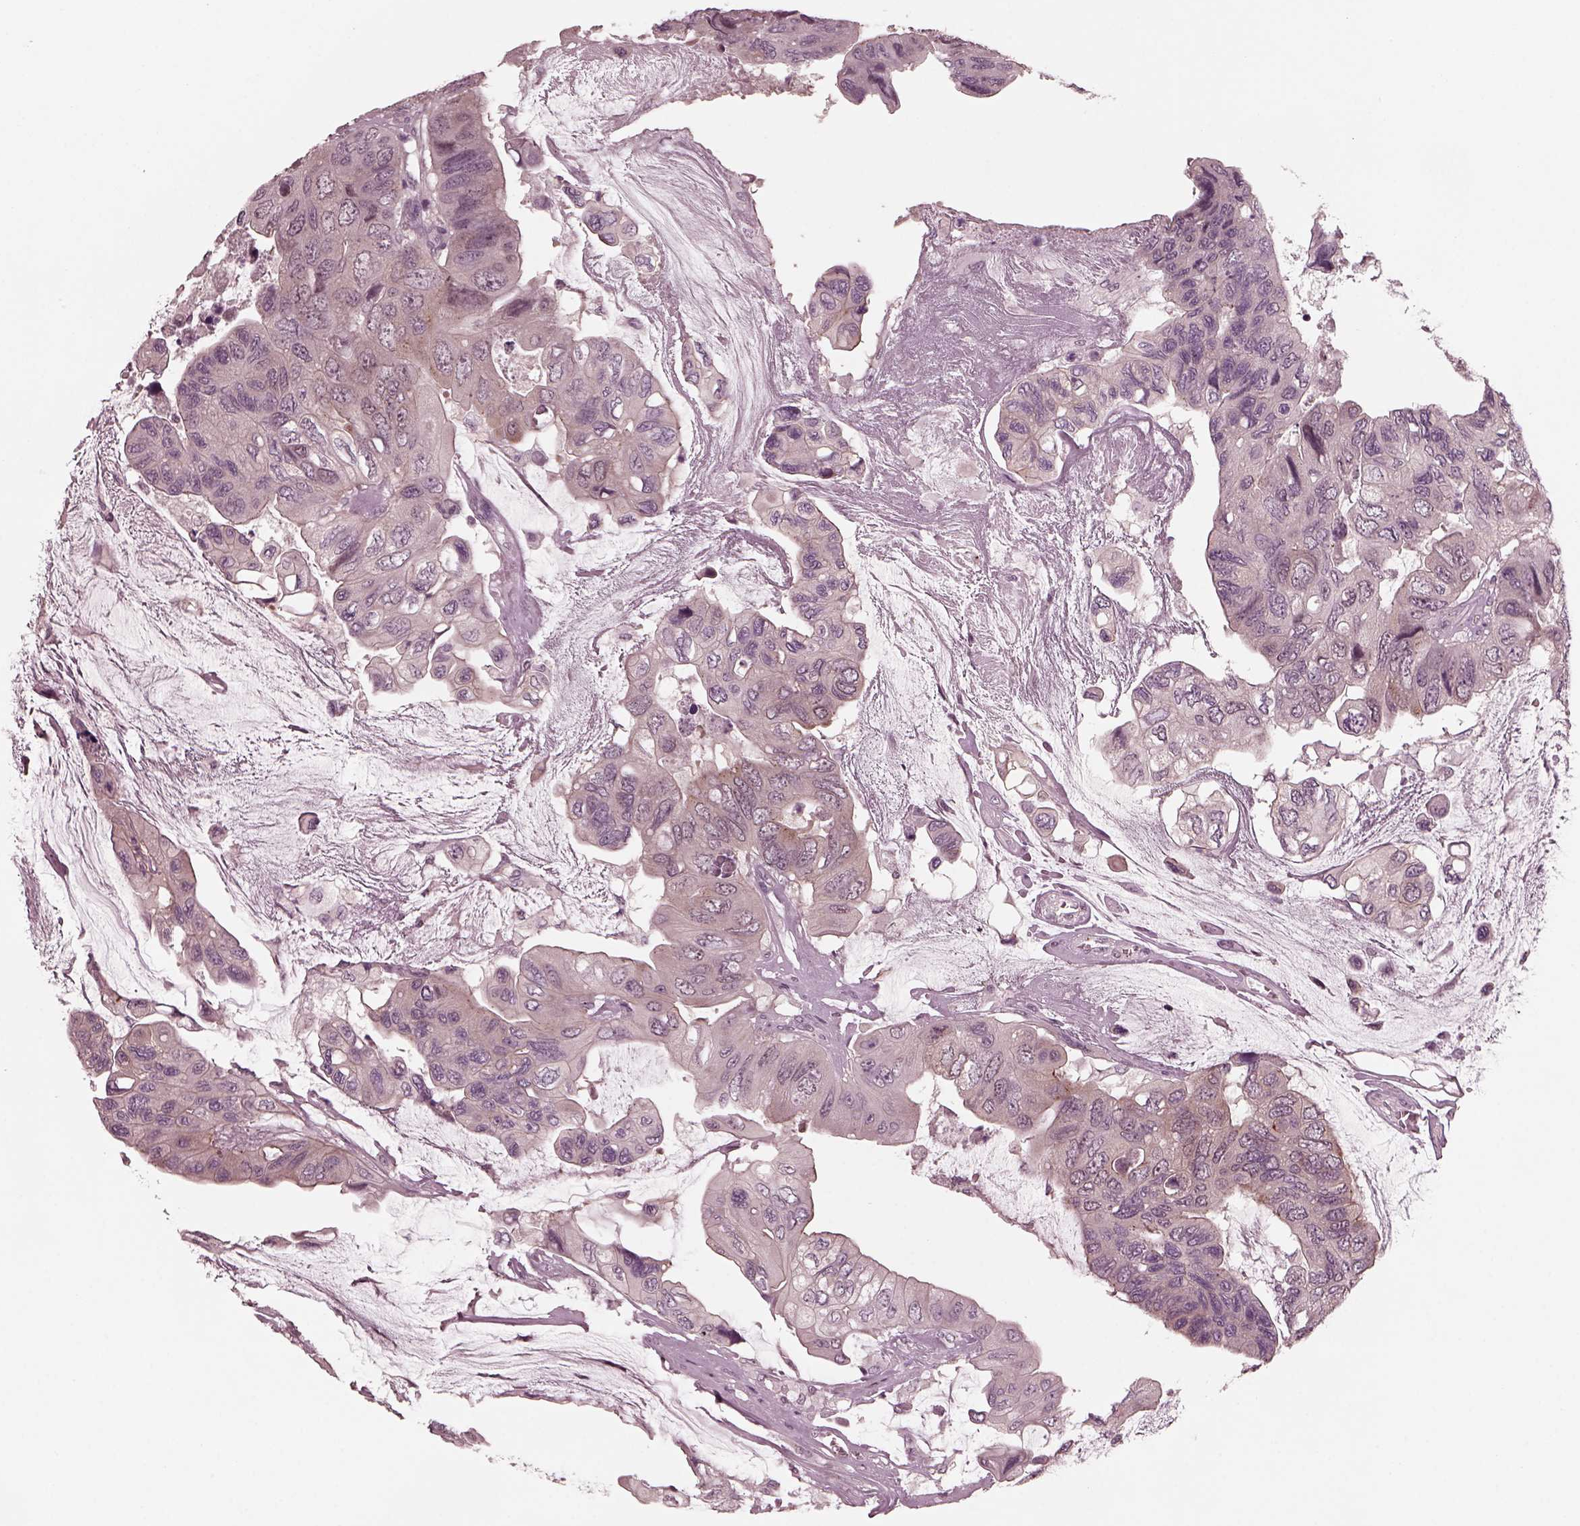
{"staining": {"intensity": "negative", "quantity": "none", "location": "none"}, "tissue": "colorectal cancer", "cell_type": "Tumor cells", "image_type": "cancer", "snomed": [{"axis": "morphology", "description": "Adenocarcinoma, NOS"}, {"axis": "topography", "description": "Rectum"}], "caption": "Histopathology image shows no protein positivity in tumor cells of adenocarcinoma (colorectal) tissue.", "gene": "SAXO1", "patient": {"sex": "male", "age": 63}}